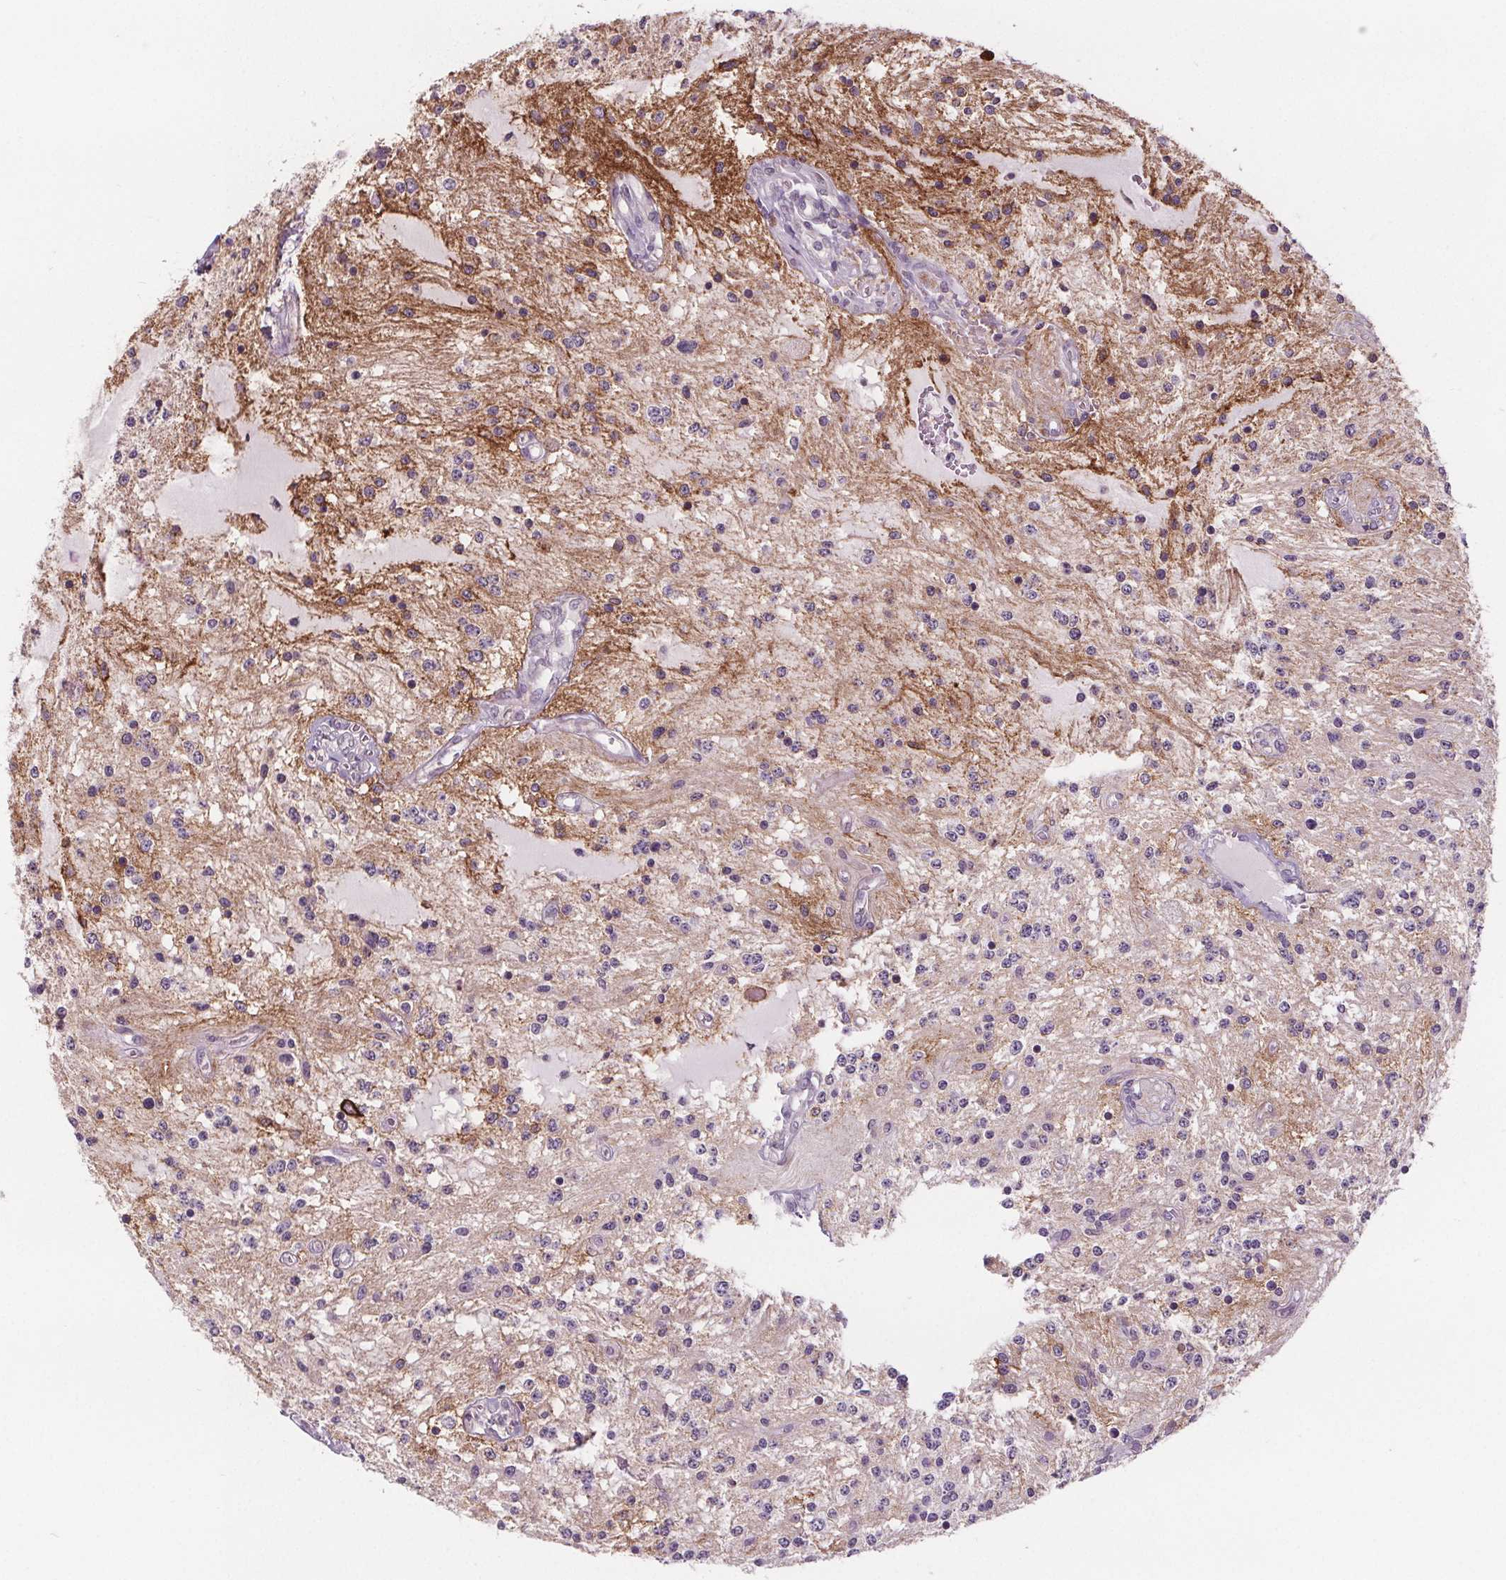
{"staining": {"intensity": "negative", "quantity": "none", "location": "none"}, "tissue": "glioma", "cell_type": "Tumor cells", "image_type": "cancer", "snomed": [{"axis": "morphology", "description": "Glioma, malignant, Low grade"}, {"axis": "topography", "description": "Cerebellum"}], "caption": "This is an immunohistochemistry image of glioma. There is no expression in tumor cells.", "gene": "ATP1A1", "patient": {"sex": "female", "age": 14}}